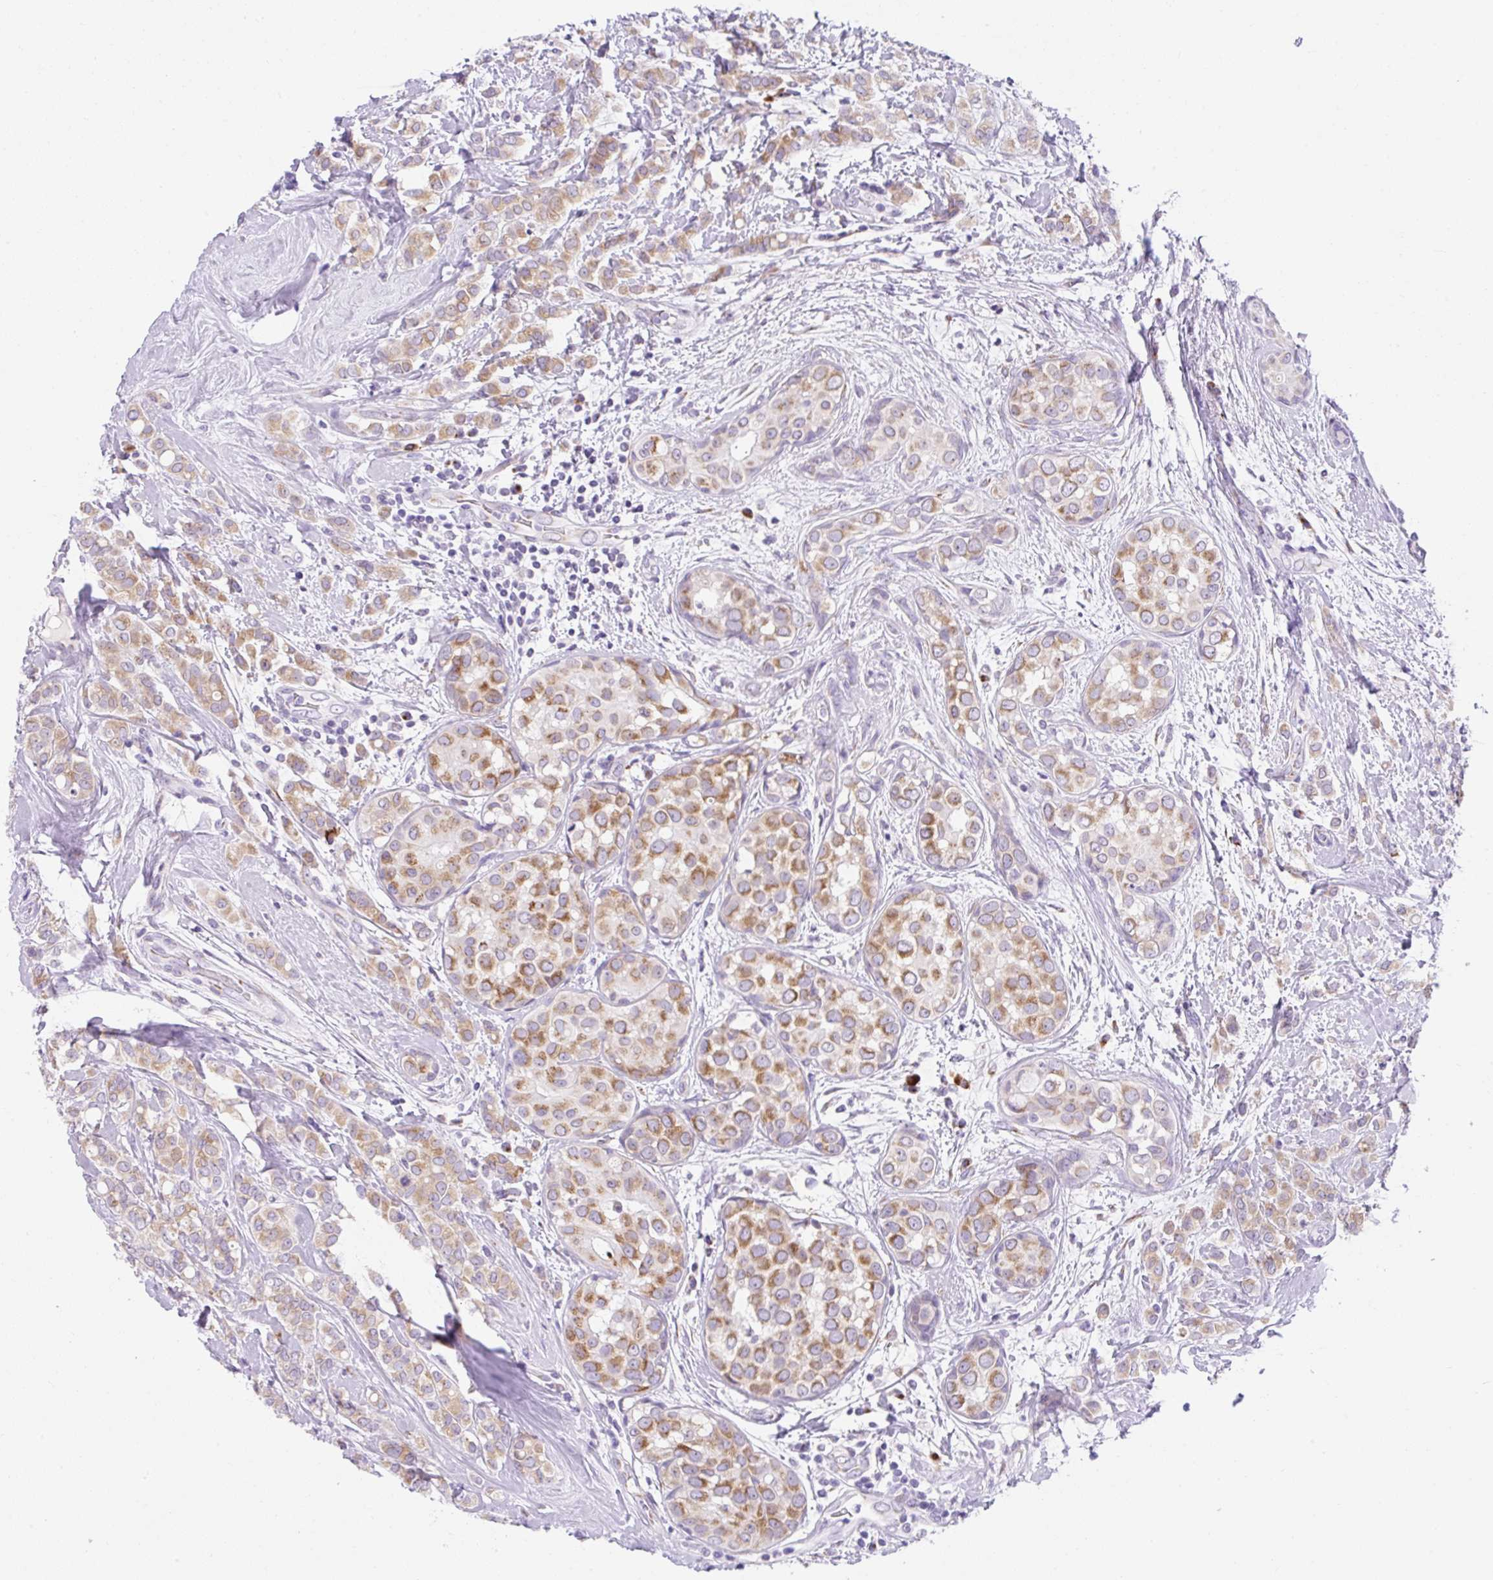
{"staining": {"intensity": "moderate", "quantity": ">75%", "location": "cytoplasmic/membranous"}, "tissue": "breast cancer", "cell_type": "Tumor cells", "image_type": "cancer", "snomed": [{"axis": "morphology", "description": "Lobular carcinoma"}, {"axis": "topography", "description": "Breast"}], "caption": "A brown stain labels moderate cytoplasmic/membranous positivity of a protein in breast cancer tumor cells. The protein of interest is shown in brown color, while the nuclei are stained blue.", "gene": "GOLGA8A", "patient": {"sex": "female", "age": 68}}